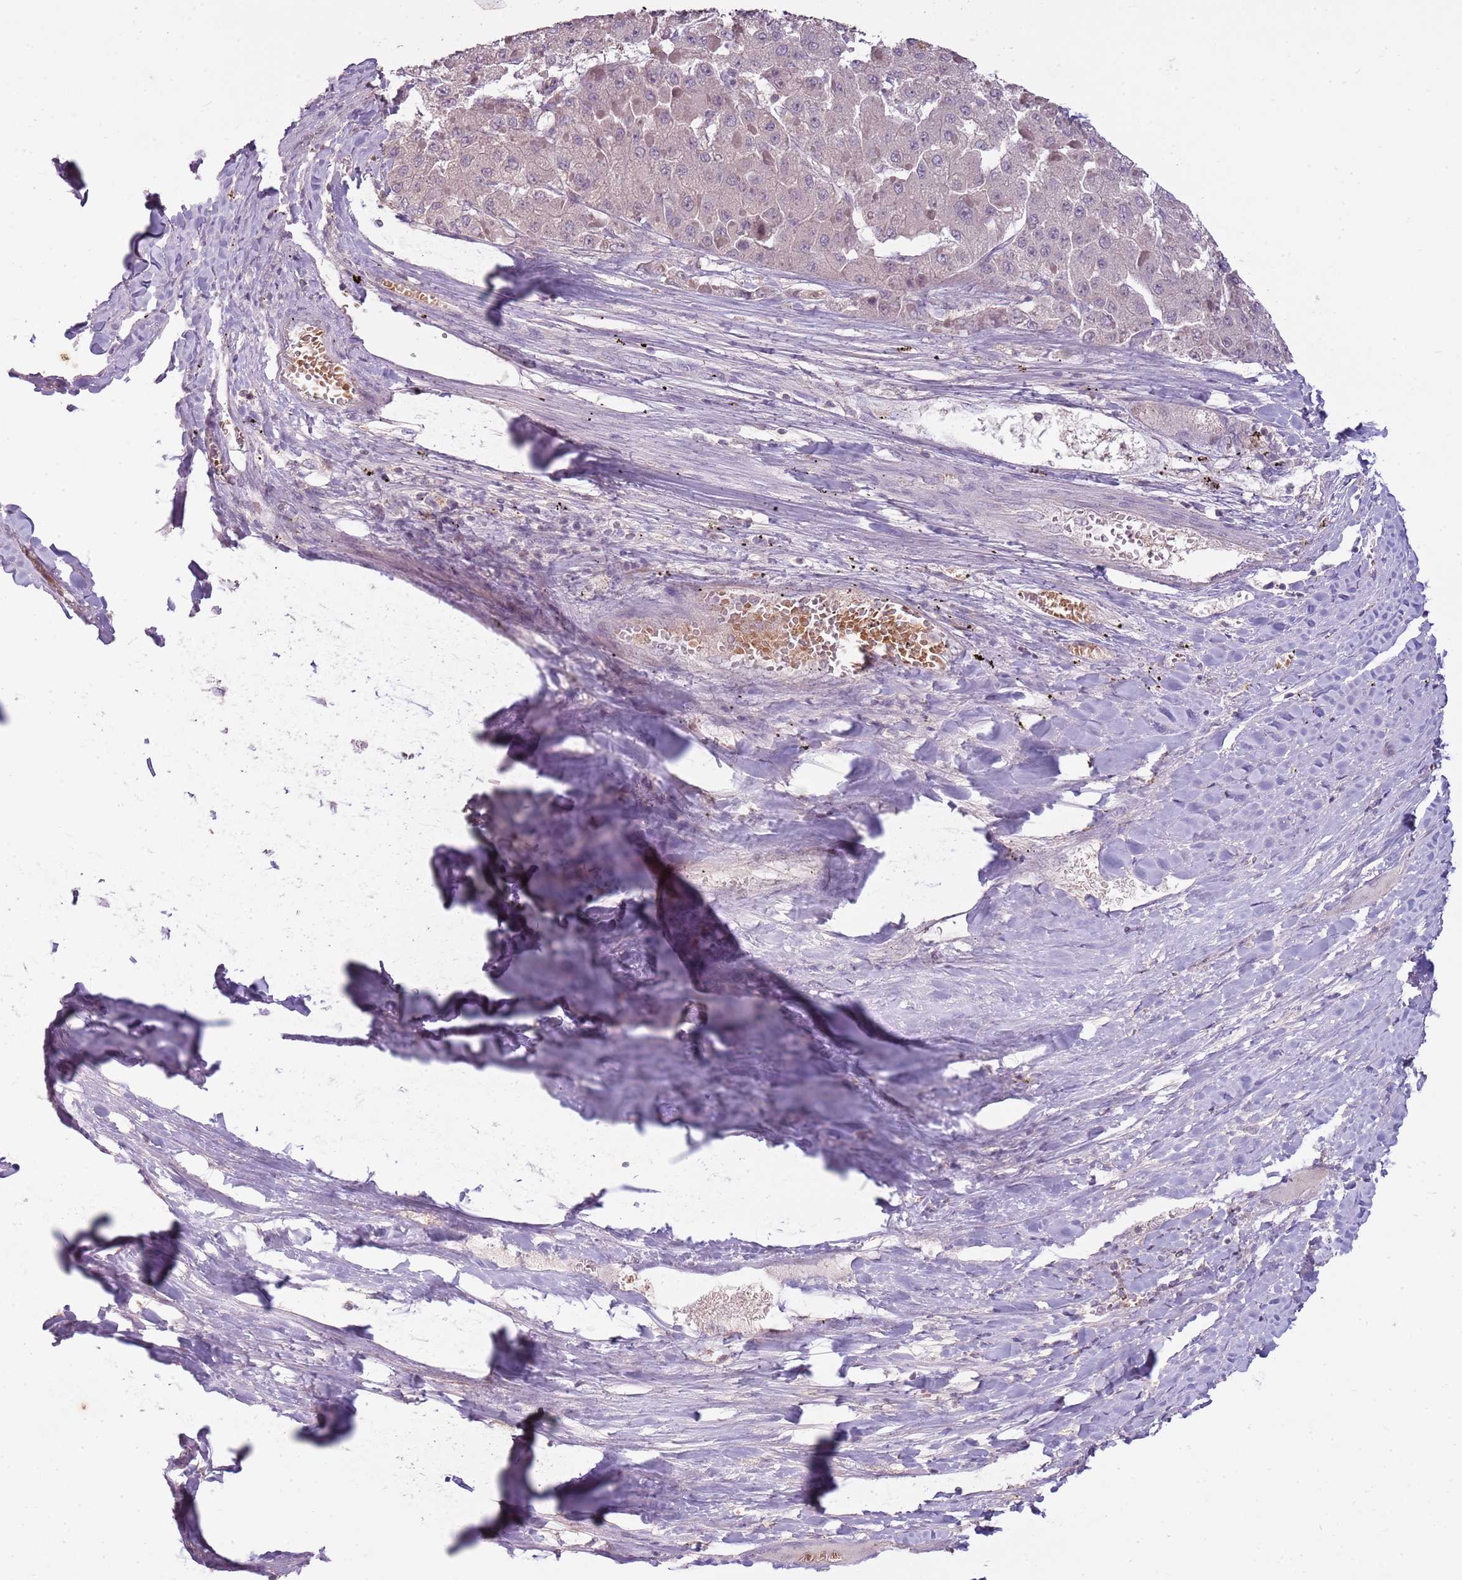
{"staining": {"intensity": "negative", "quantity": "none", "location": "none"}, "tissue": "liver cancer", "cell_type": "Tumor cells", "image_type": "cancer", "snomed": [{"axis": "morphology", "description": "Carcinoma, Hepatocellular, NOS"}, {"axis": "topography", "description": "Liver"}], "caption": "This is an IHC histopathology image of liver cancer (hepatocellular carcinoma). There is no staining in tumor cells.", "gene": "TEKT4", "patient": {"sex": "female", "age": 73}}